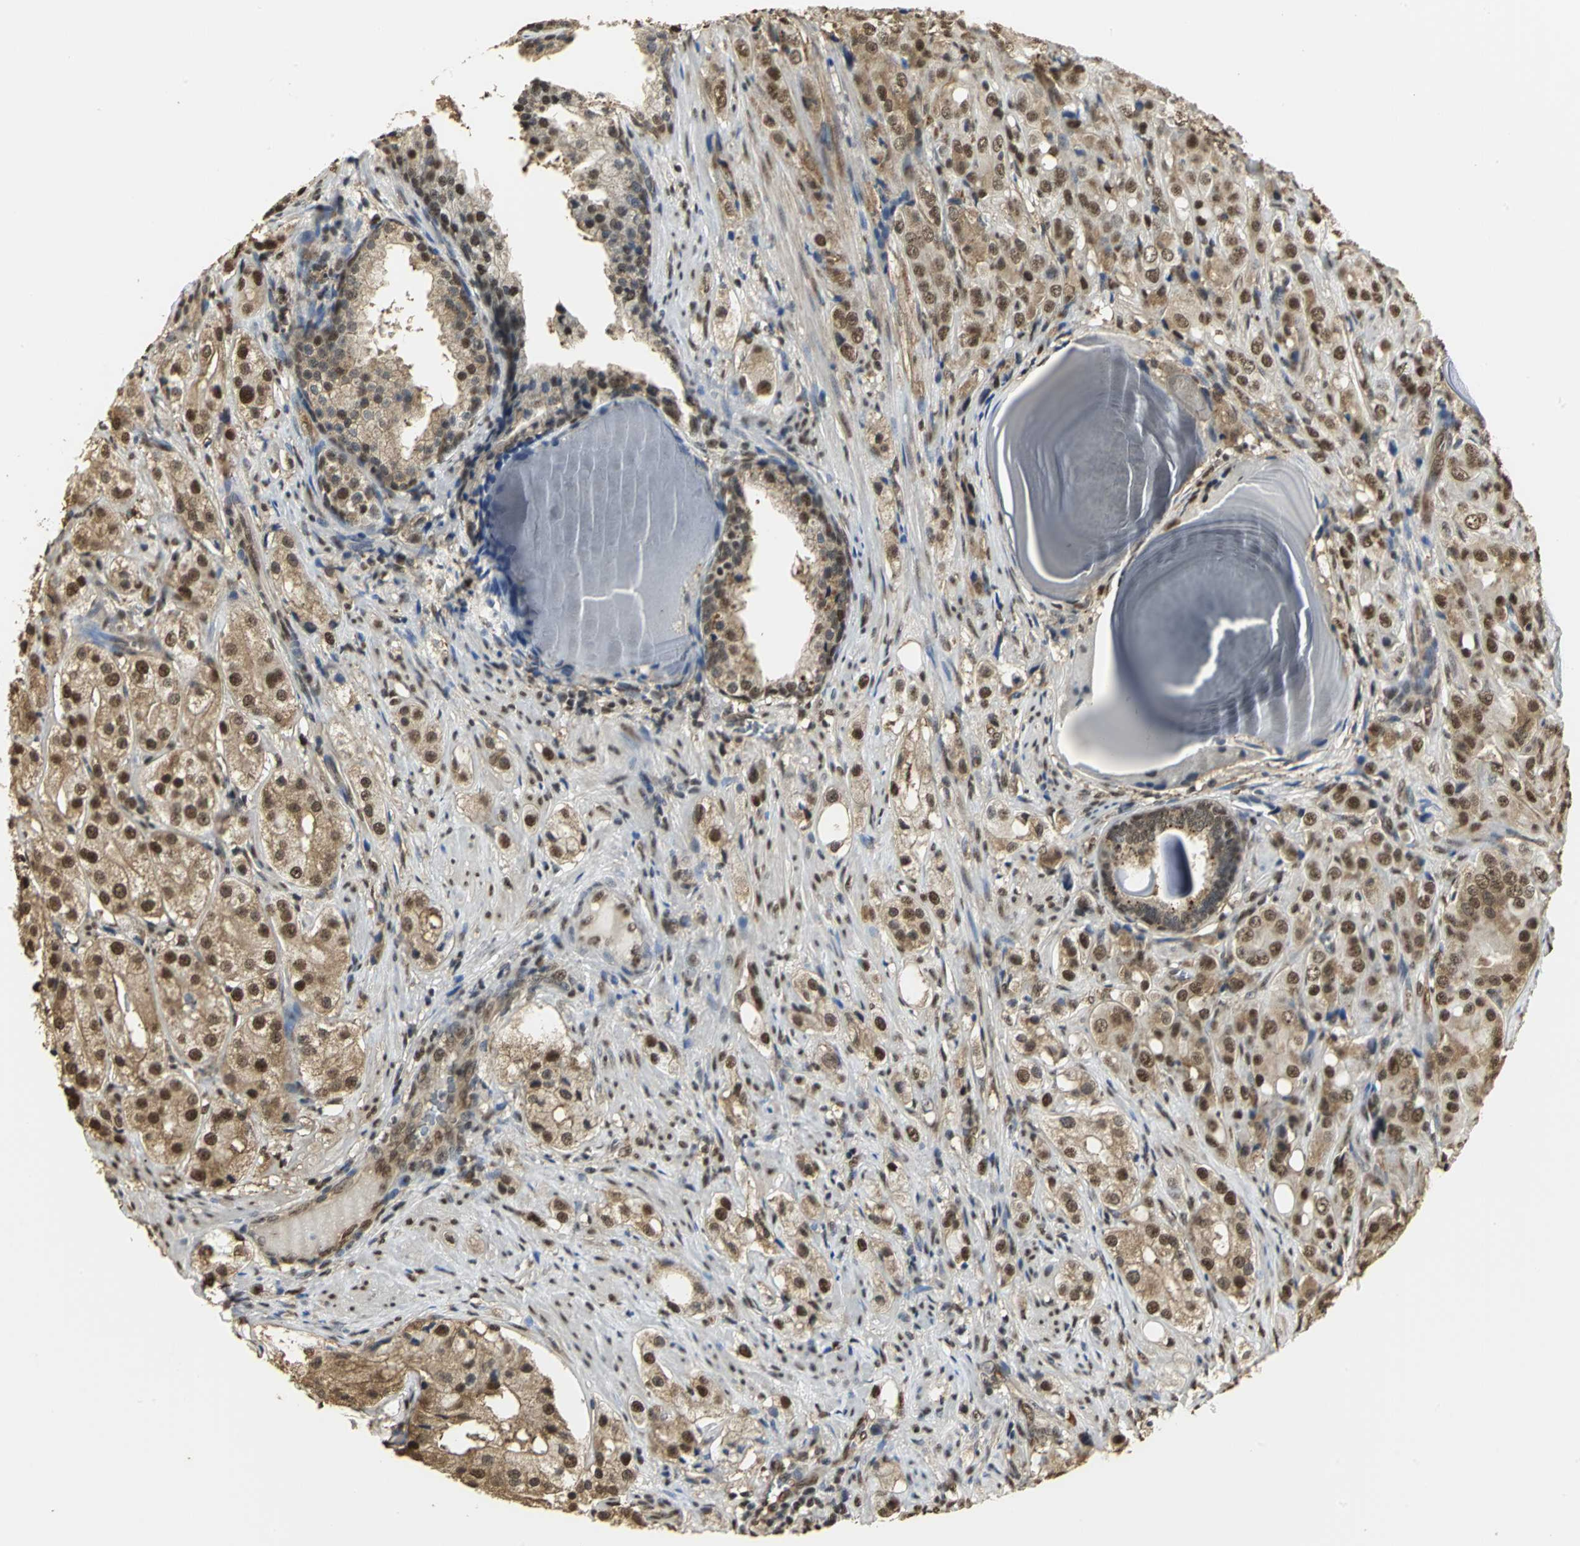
{"staining": {"intensity": "strong", "quantity": ">75%", "location": "cytoplasmic/membranous,nuclear"}, "tissue": "prostate cancer", "cell_type": "Tumor cells", "image_type": "cancer", "snomed": [{"axis": "morphology", "description": "Adenocarcinoma, High grade"}, {"axis": "topography", "description": "Prostate"}], "caption": "IHC image of human adenocarcinoma (high-grade) (prostate) stained for a protein (brown), which displays high levels of strong cytoplasmic/membranous and nuclear positivity in about >75% of tumor cells.", "gene": "SET", "patient": {"sex": "male", "age": 68}}